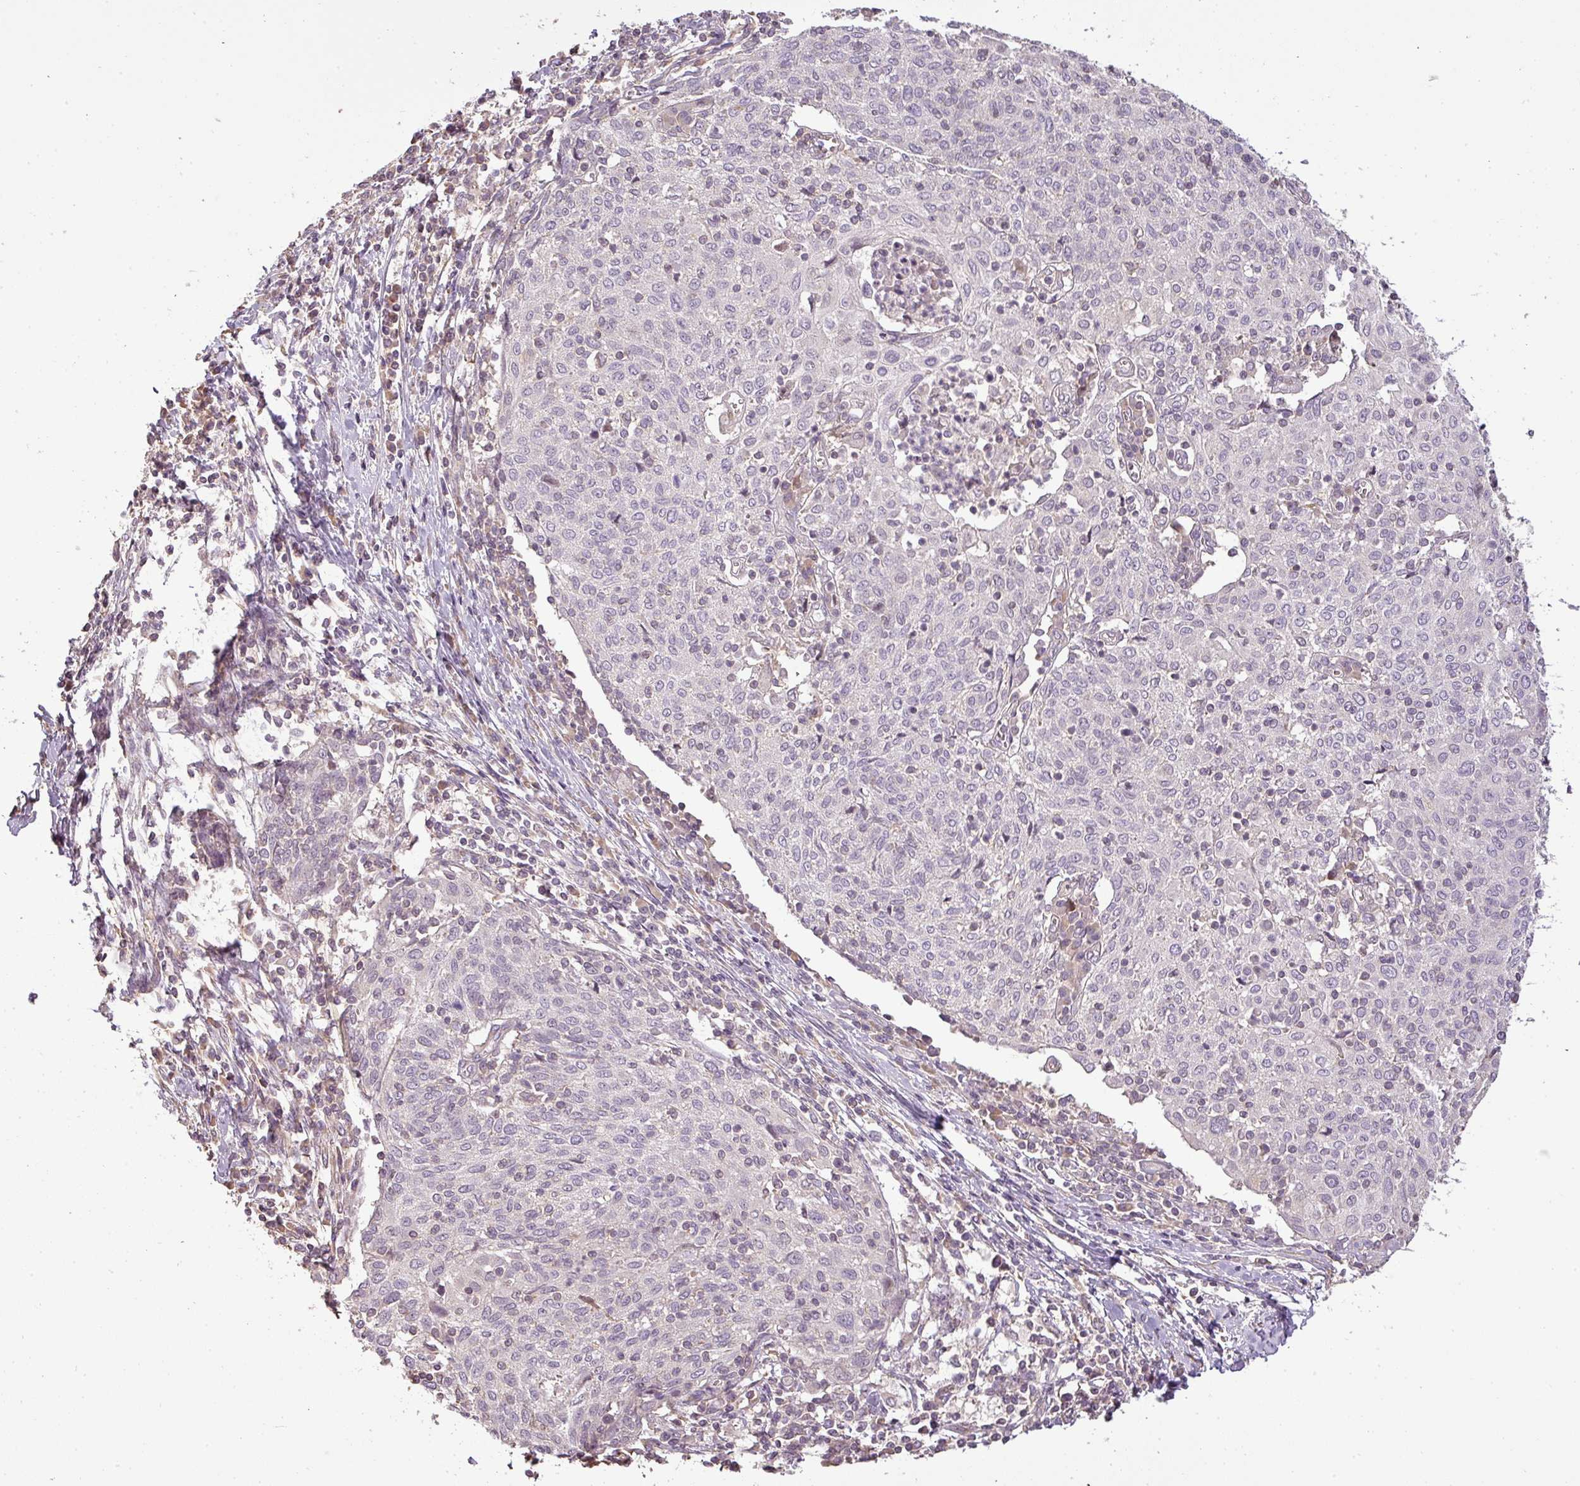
{"staining": {"intensity": "negative", "quantity": "none", "location": "none"}, "tissue": "cervical cancer", "cell_type": "Tumor cells", "image_type": "cancer", "snomed": [{"axis": "morphology", "description": "Squamous cell carcinoma, NOS"}, {"axis": "topography", "description": "Cervix"}], "caption": "Immunohistochemical staining of cervical squamous cell carcinoma reveals no significant expression in tumor cells. (DAB (3,3'-diaminobenzidine) immunohistochemistry (IHC) visualized using brightfield microscopy, high magnification).", "gene": "FAIM", "patient": {"sex": "female", "age": 52}}